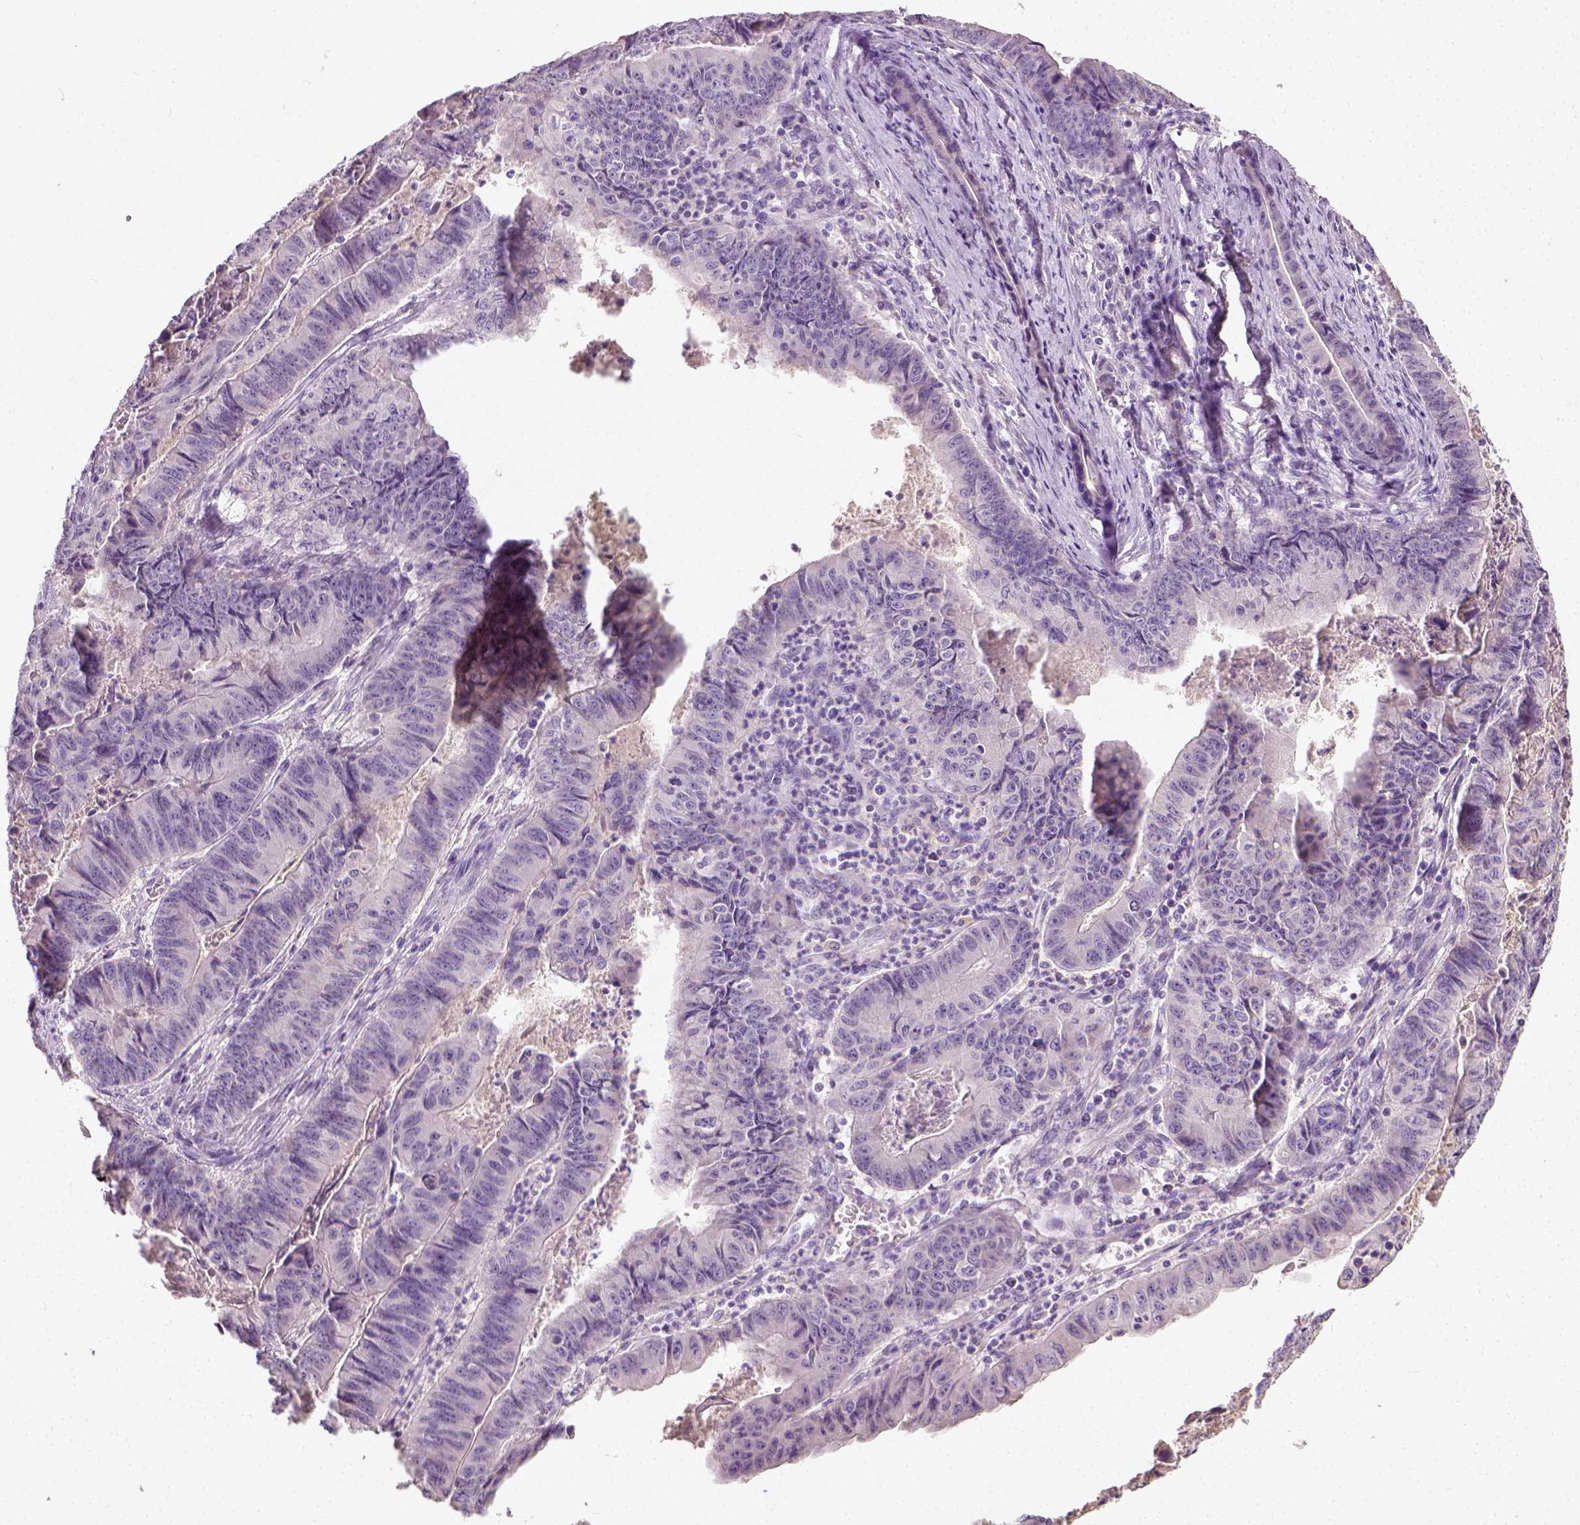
{"staining": {"intensity": "negative", "quantity": "none", "location": "none"}, "tissue": "stomach cancer", "cell_type": "Tumor cells", "image_type": "cancer", "snomed": [{"axis": "morphology", "description": "Adenocarcinoma, NOS"}, {"axis": "topography", "description": "Stomach, lower"}], "caption": "The immunohistochemistry (IHC) micrograph has no significant positivity in tumor cells of stomach adenocarcinoma tissue.", "gene": "DHCR24", "patient": {"sex": "male", "age": 77}}